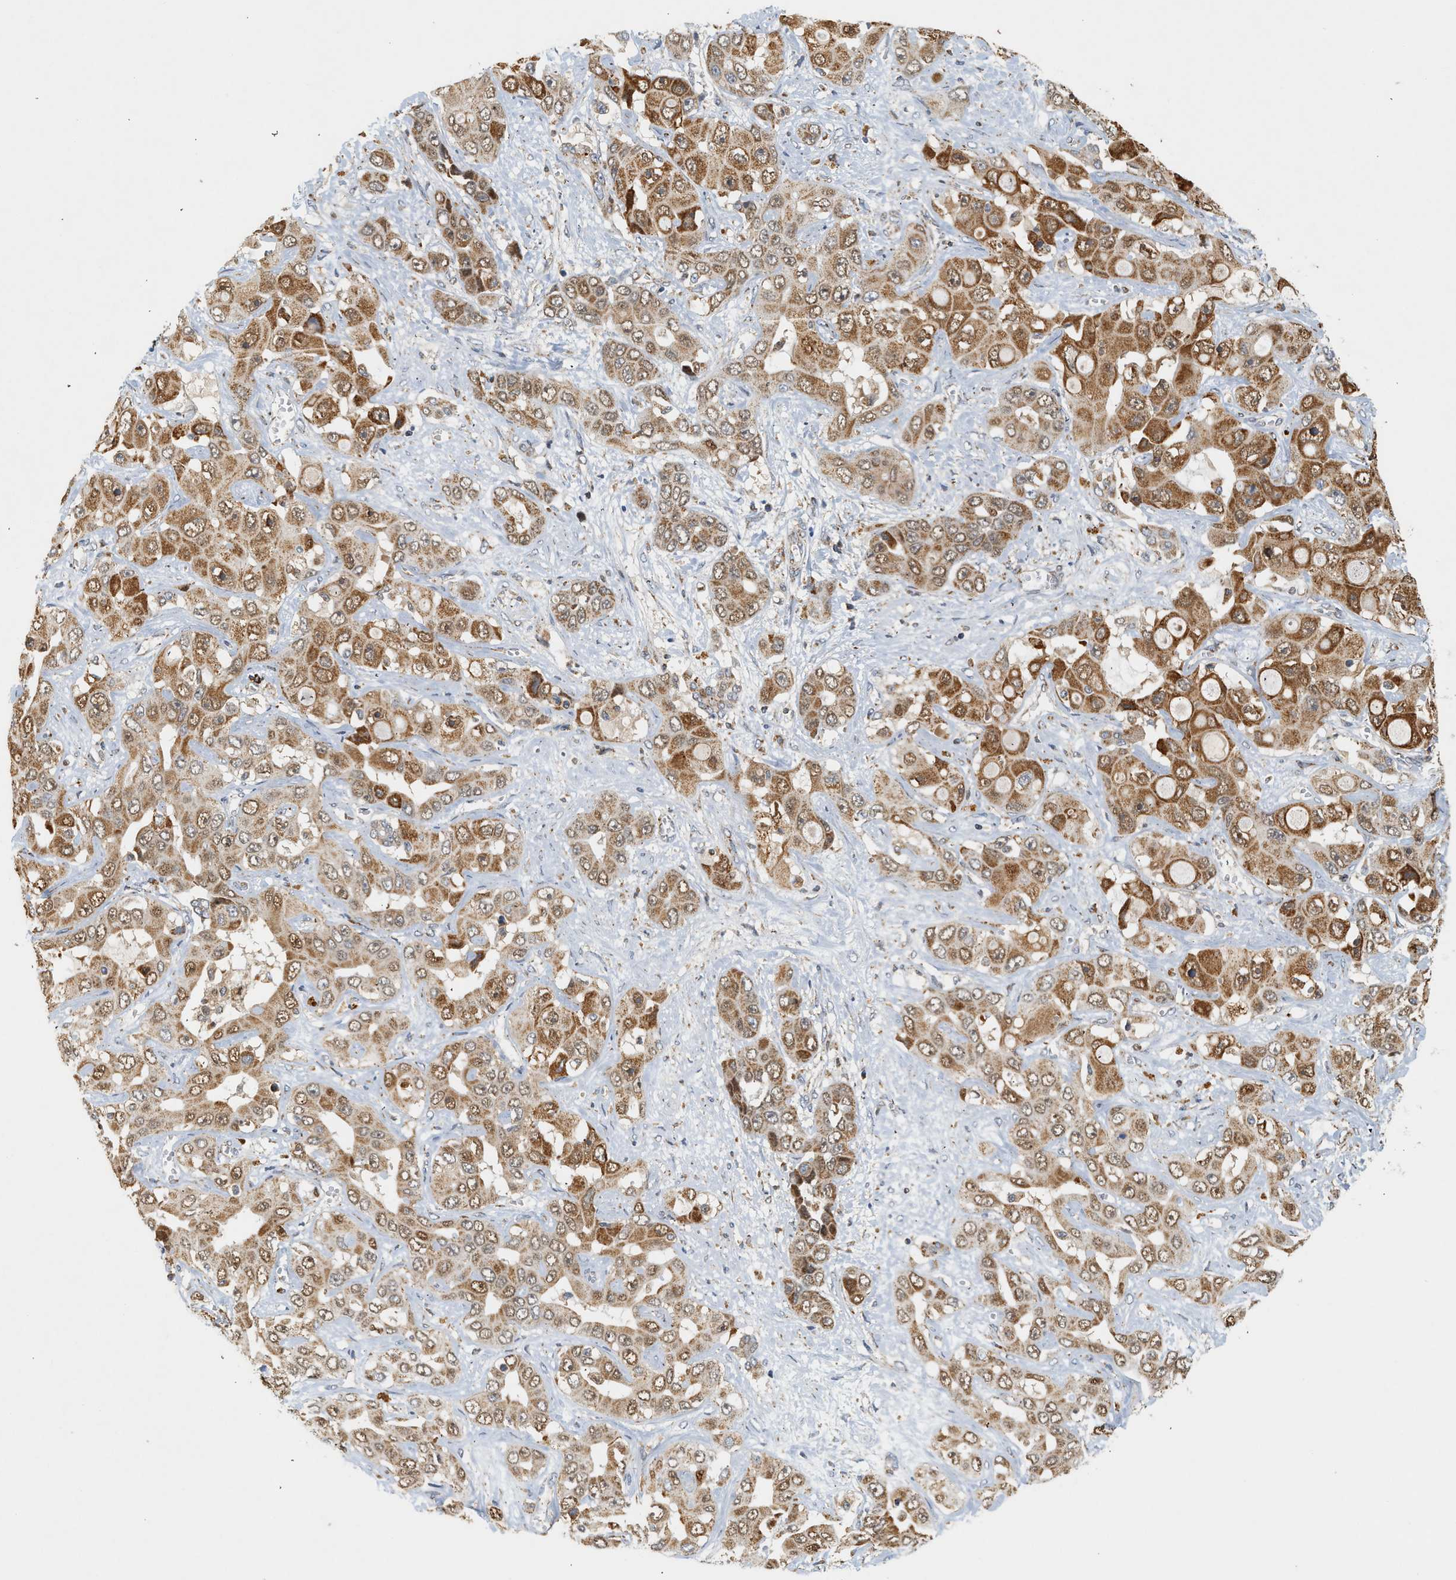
{"staining": {"intensity": "moderate", "quantity": ">75%", "location": "cytoplasmic/membranous"}, "tissue": "liver cancer", "cell_type": "Tumor cells", "image_type": "cancer", "snomed": [{"axis": "morphology", "description": "Cholangiocarcinoma"}, {"axis": "topography", "description": "Liver"}], "caption": "Immunohistochemistry histopathology image of human cholangiocarcinoma (liver) stained for a protein (brown), which shows medium levels of moderate cytoplasmic/membranous positivity in about >75% of tumor cells.", "gene": "MCU", "patient": {"sex": "female", "age": 52}}